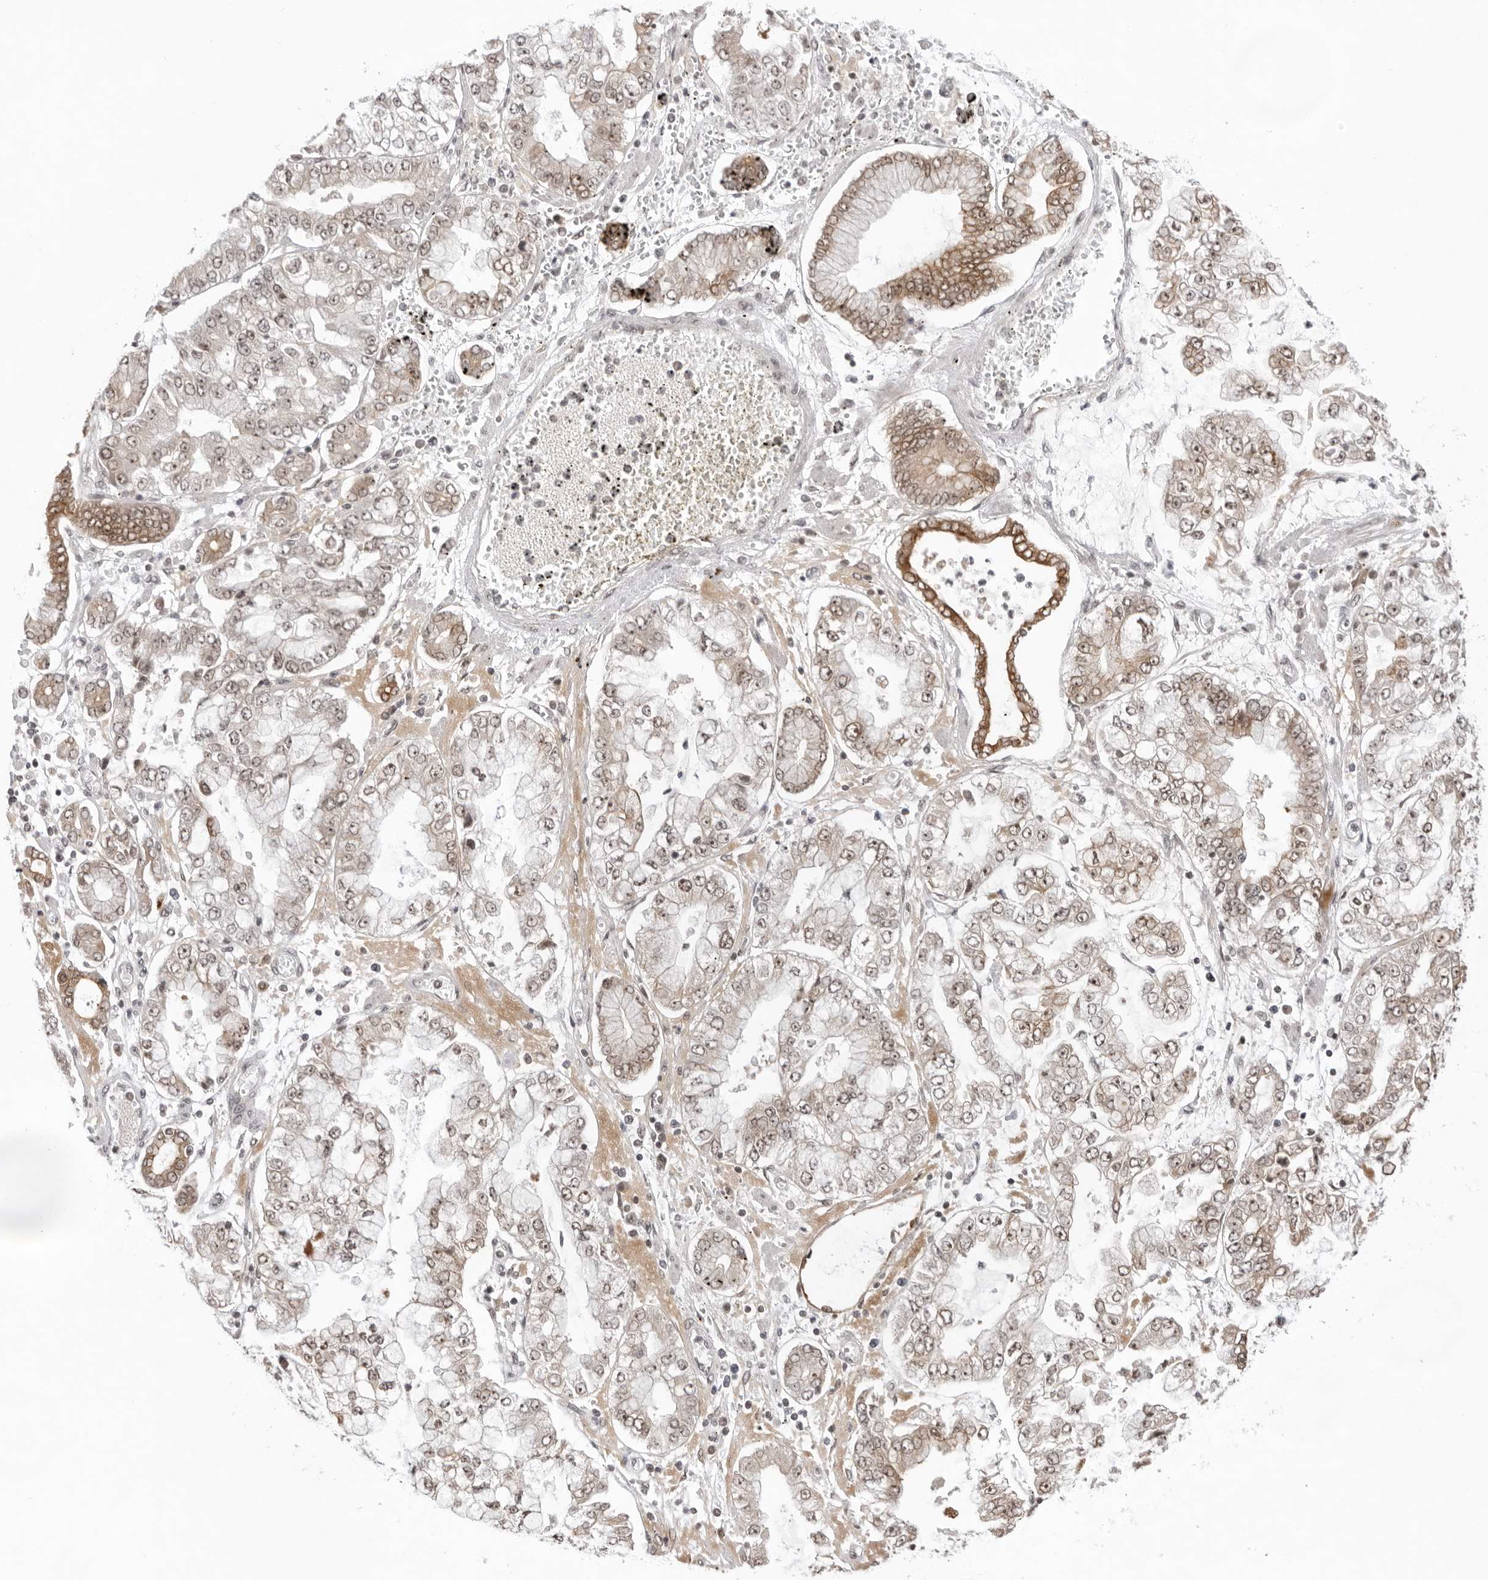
{"staining": {"intensity": "moderate", "quantity": ">75%", "location": "cytoplasmic/membranous,nuclear"}, "tissue": "stomach cancer", "cell_type": "Tumor cells", "image_type": "cancer", "snomed": [{"axis": "morphology", "description": "Adenocarcinoma, NOS"}, {"axis": "topography", "description": "Stomach"}], "caption": "Immunohistochemistry (IHC) (DAB) staining of stomach cancer (adenocarcinoma) reveals moderate cytoplasmic/membranous and nuclear protein staining in approximately >75% of tumor cells.", "gene": "EXOSC10", "patient": {"sex": "male", "age": 76}}